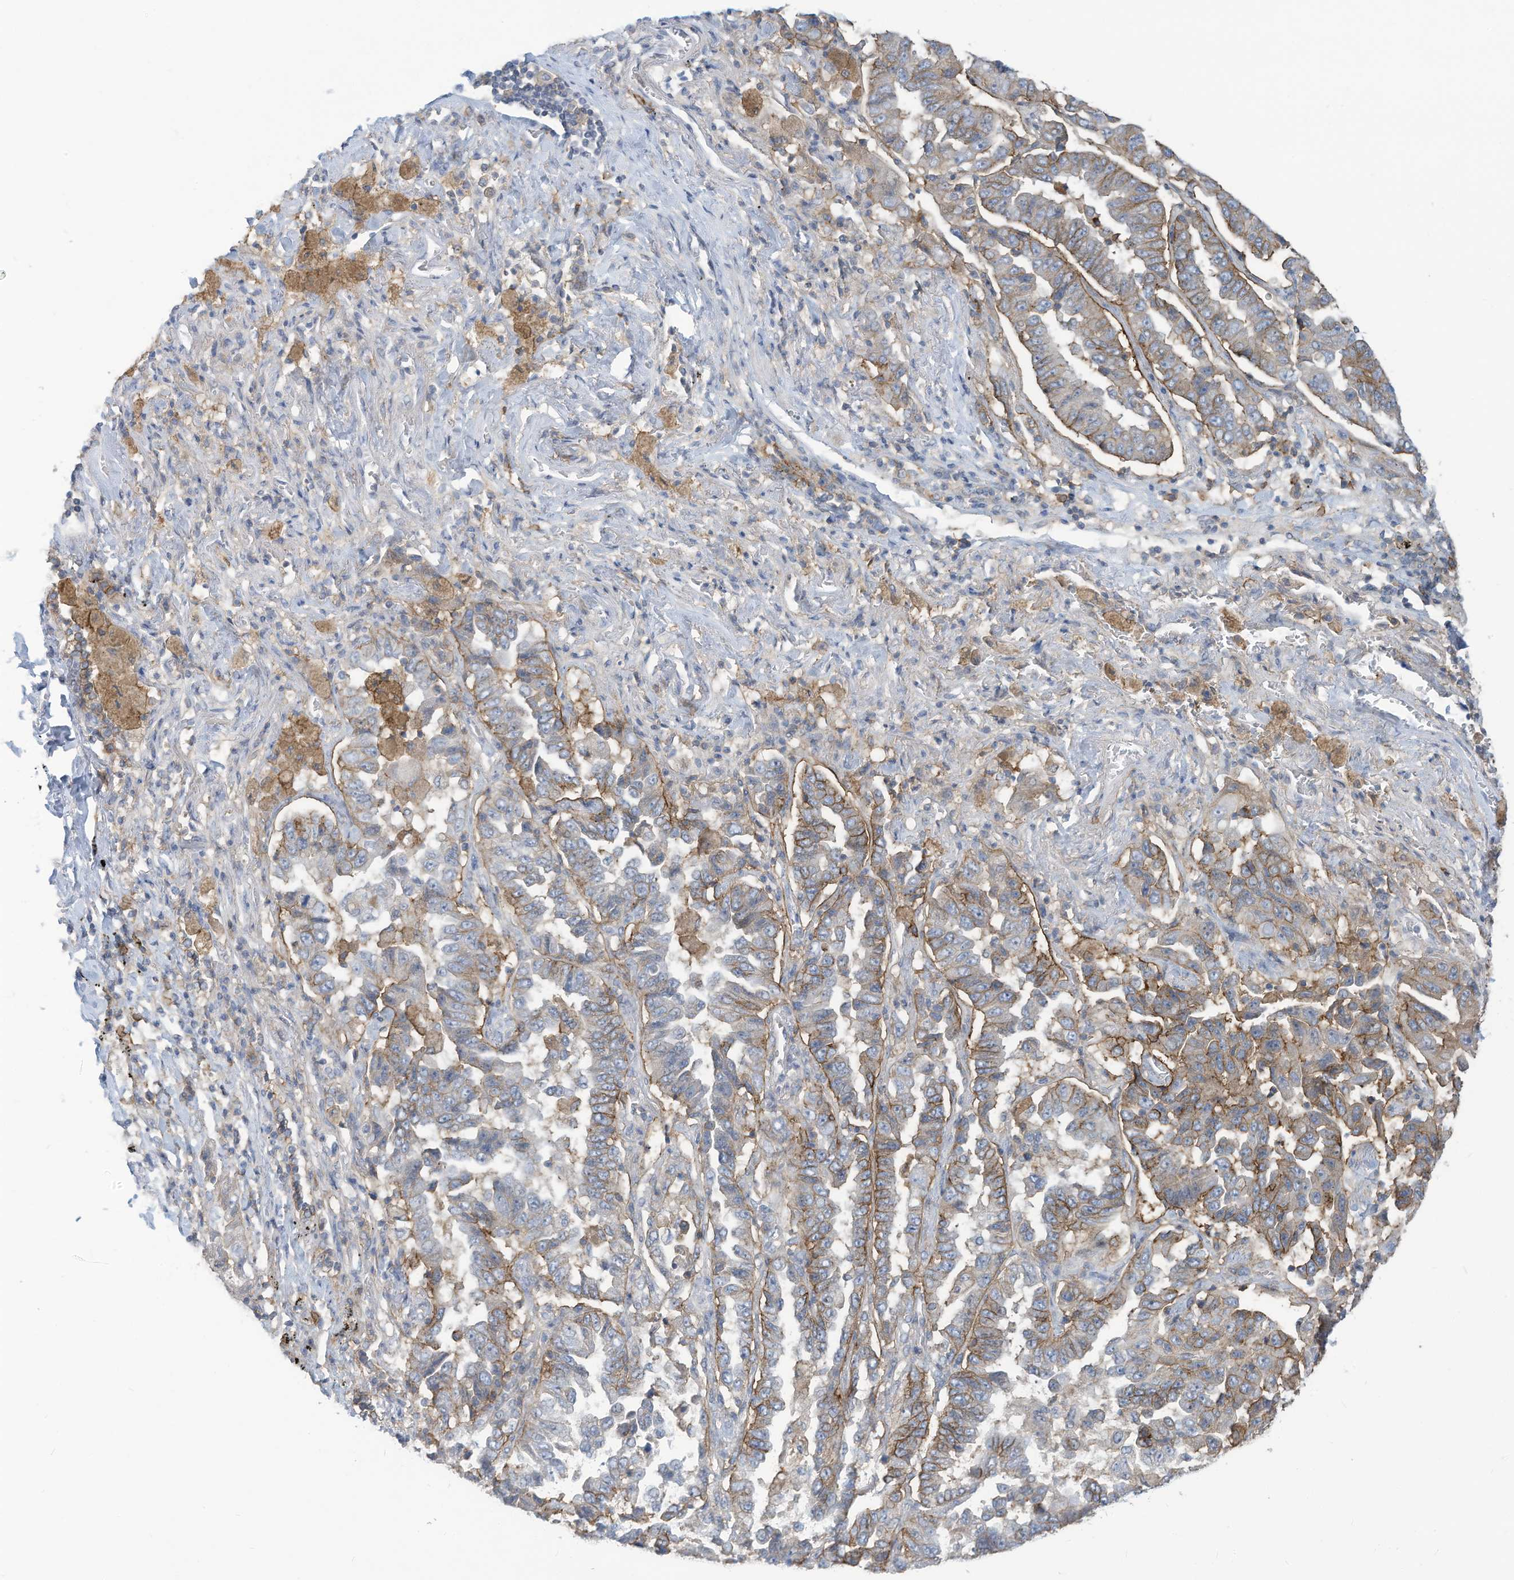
{"staining": {"intensity": "moderate", "quantity": "25%-75%", "location": "cytoplasmic/membranous"}, "tissue": "lung cancer", "cell_type": "Tumor cells", "image_type": "cancer", "snomed": [{"axis": "morphology", "description": "Adenocarcinoma, NOS"}, {"axis": "topography", "description": "Lung"}], "caption": "Lung cancer (adenocarcinoma) stained for a protein demonstrates moderate cytoplasmic/membranous positivity in tumor cells. The staining is performed using DAB (3,3'-diaminobenzidine) brown chromogen to label protein expression. The nuclei are counter-stained blue using hematoxylin.", "gene": "SLC1A5", "patient": {"sex": "female", "age": 51}}